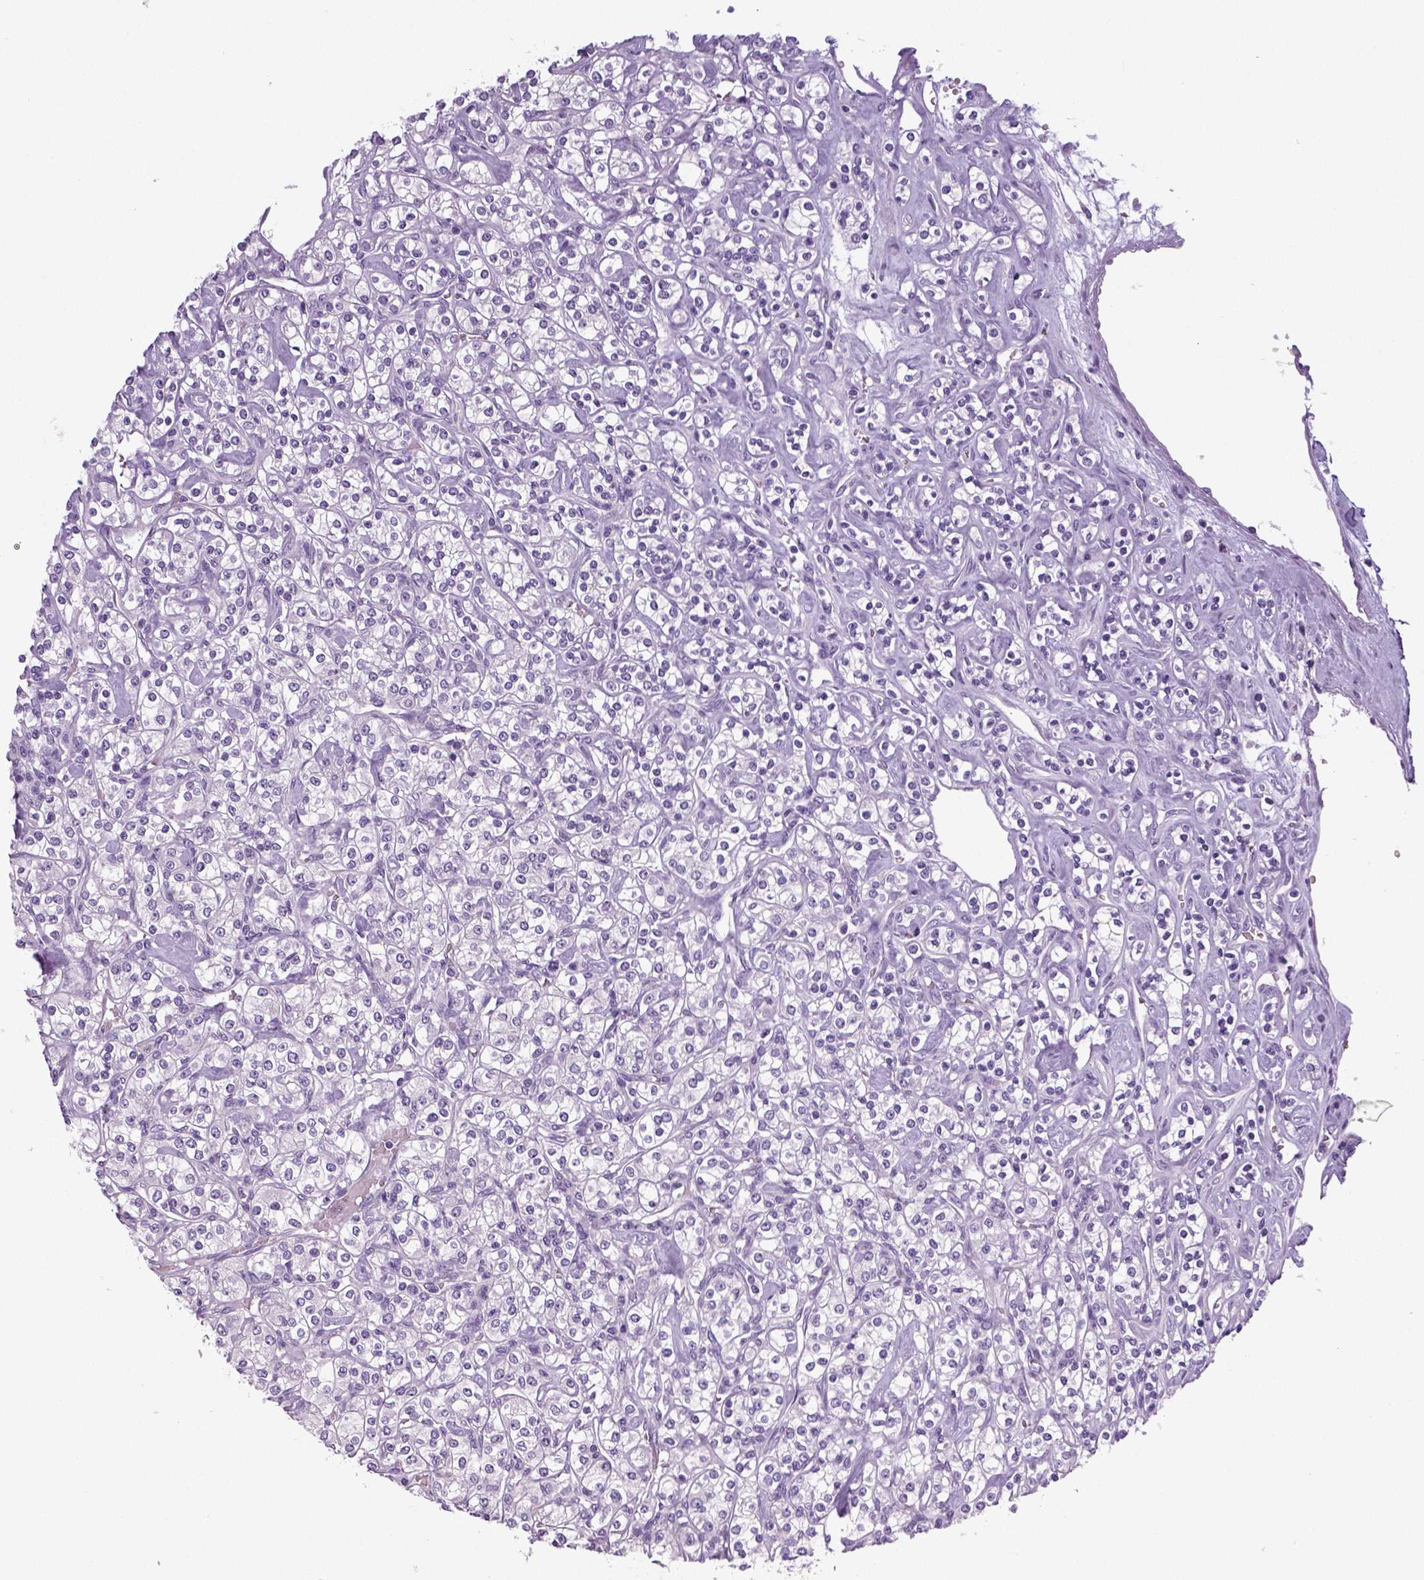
{"staining": {"intensity": "negative", "quantity": "none", "location": "none"}, "tissue": "renal cancer", "cell_type": "Tumor cells", "image_type": "cancer", "snomed": [{"axis": "morphology", "description": "Adenocarcinoma, NOS"}, {"axis": "topography", "description": "Kidney"}], "caption": "Immunohistochemical staining of human renal cancer exhibits no significant positivity in tumor cells. (DAB (3,3'-diaminobenzidine) IHC visualized using brightfield microscopy, high magnification).", "gene": "NECAB2", "patient": {"sex": "male", "age": 77}}